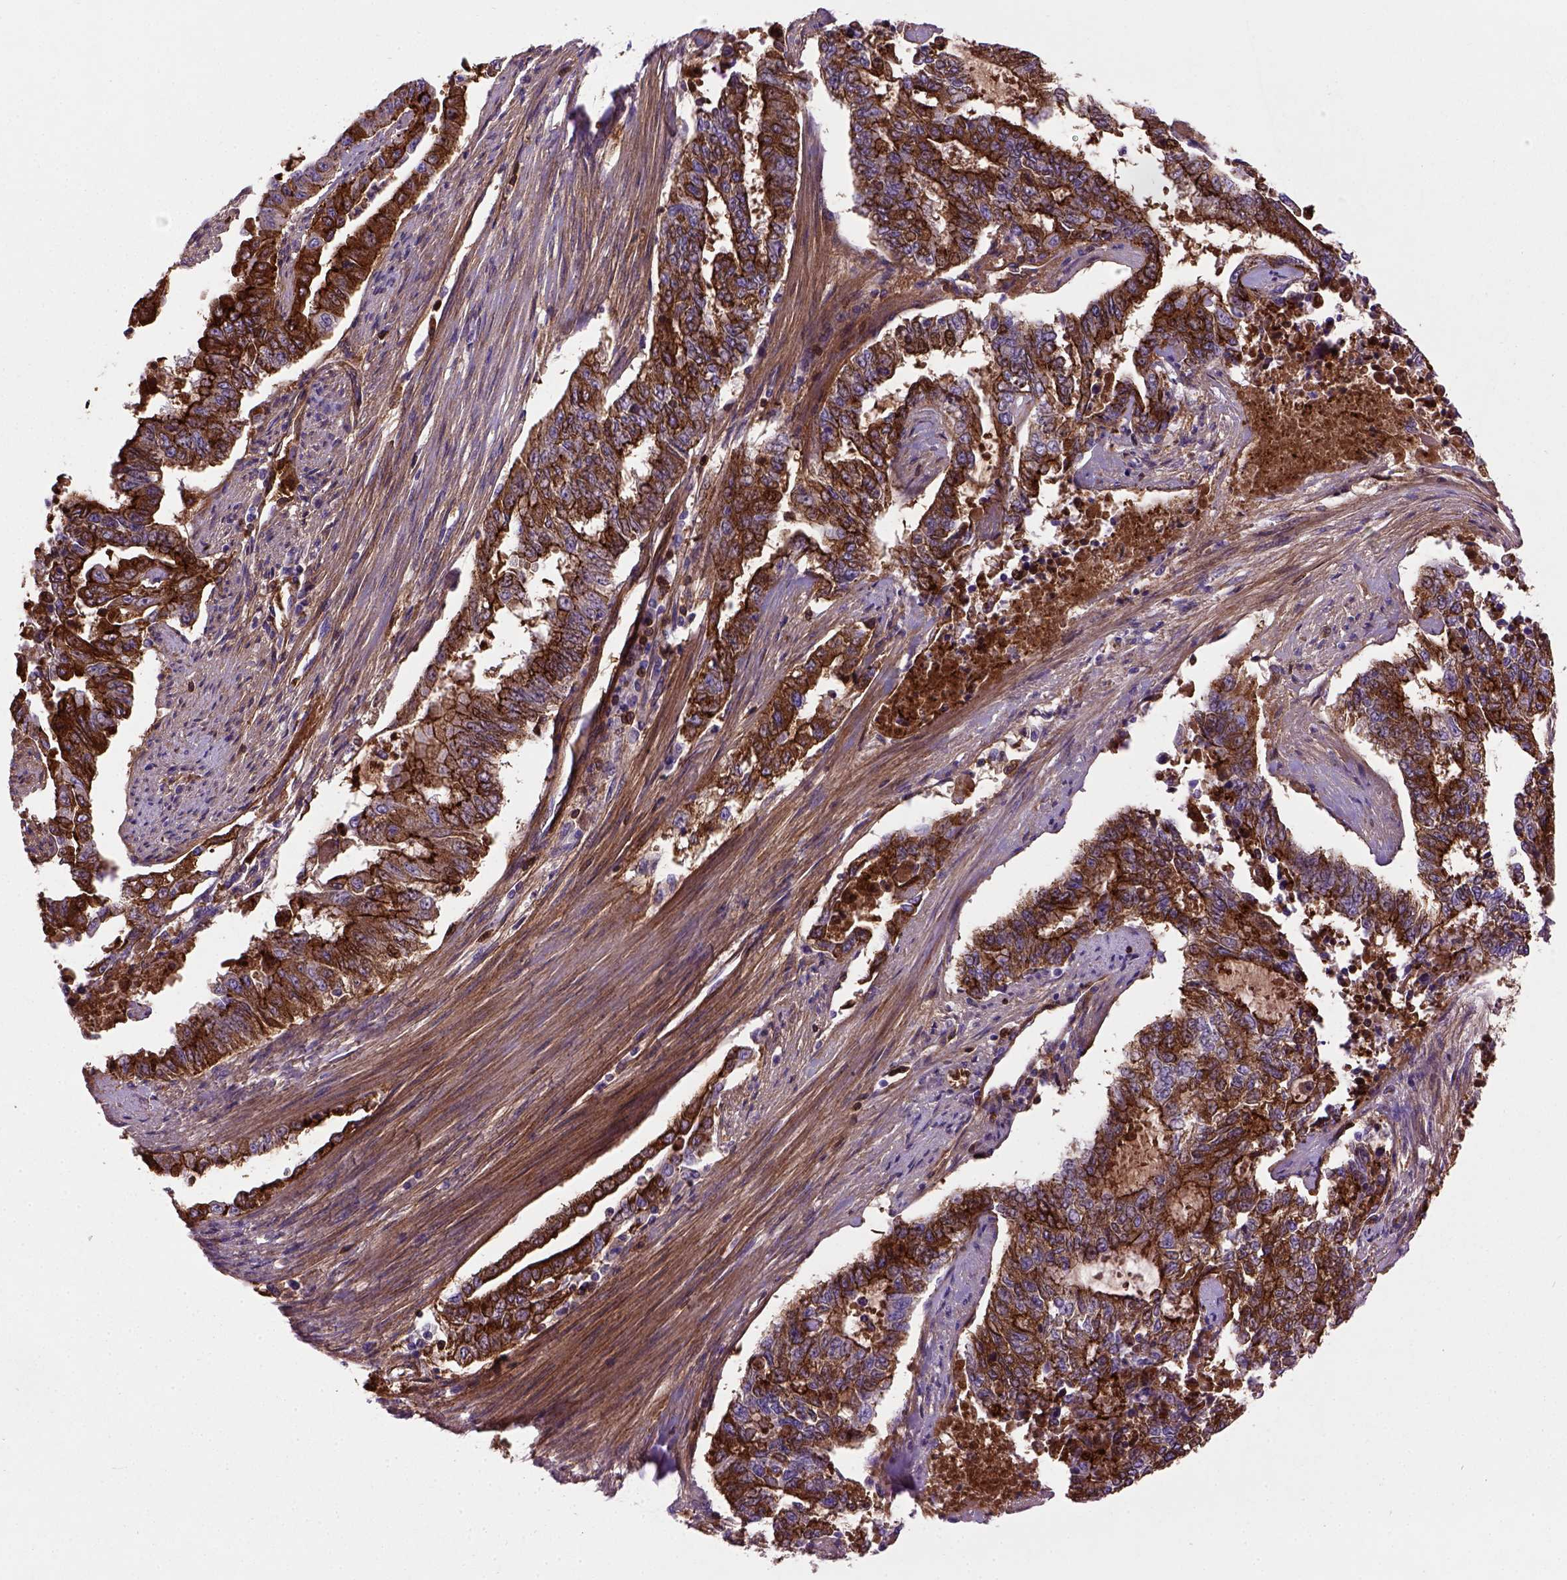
{"staining": {"intensity": "strong", "quantity": ">75%", "location": "cytoplasmic/membranous"}, "tissue": "endometrial cancer", "cell_type": "Tumor cells", "image_type": "cancer", "snomed": [{"axis": "morphology", "description": "Adenocarcinoma, NOS"}, {"axis": "topography", "description": "Uterus"}], "caption": "A high-resolution photomicrograph shows immunohistochemistry staining of endometrial adenocarcinoma, which displays strong cytoplasmic/membranous positivity in about >75% of tumor cells. The protein of interest is shown in brown color, while the nuclei are stained blue.", "gene": "CDH1", "patient": {"sex": "female", "age": 59}}